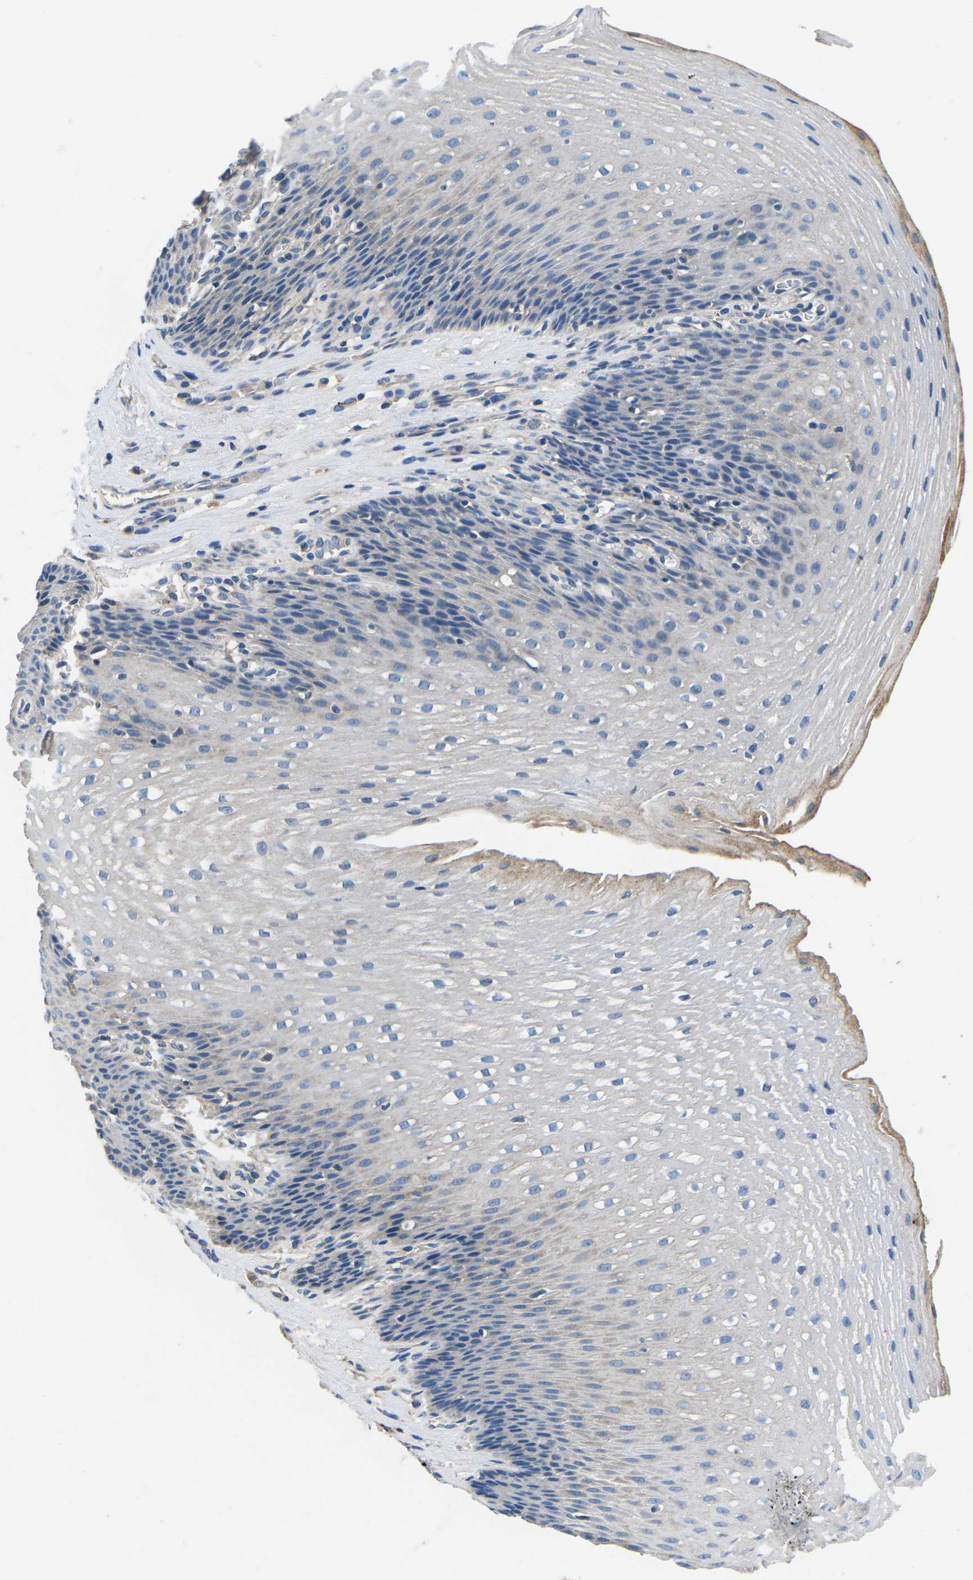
{"staining": {"intensity": "negative", "quantity": "none", "location": "none"}, "tissue": "esophagus", "cell_type": "Squamous epithelial cells", "image_type": "normal", "snomed": [{"axis": "morphology", "description": "Normal tissue, NOS"}, {"axis": "topography", "description": "Esophagus"}], "caption": "Photomicrograph shows no significant protein positivity in squamous epithelial cells of benign esophagus.", "gene": "PDCD6IP", "patient": {"sex": "male", "age": 48}}